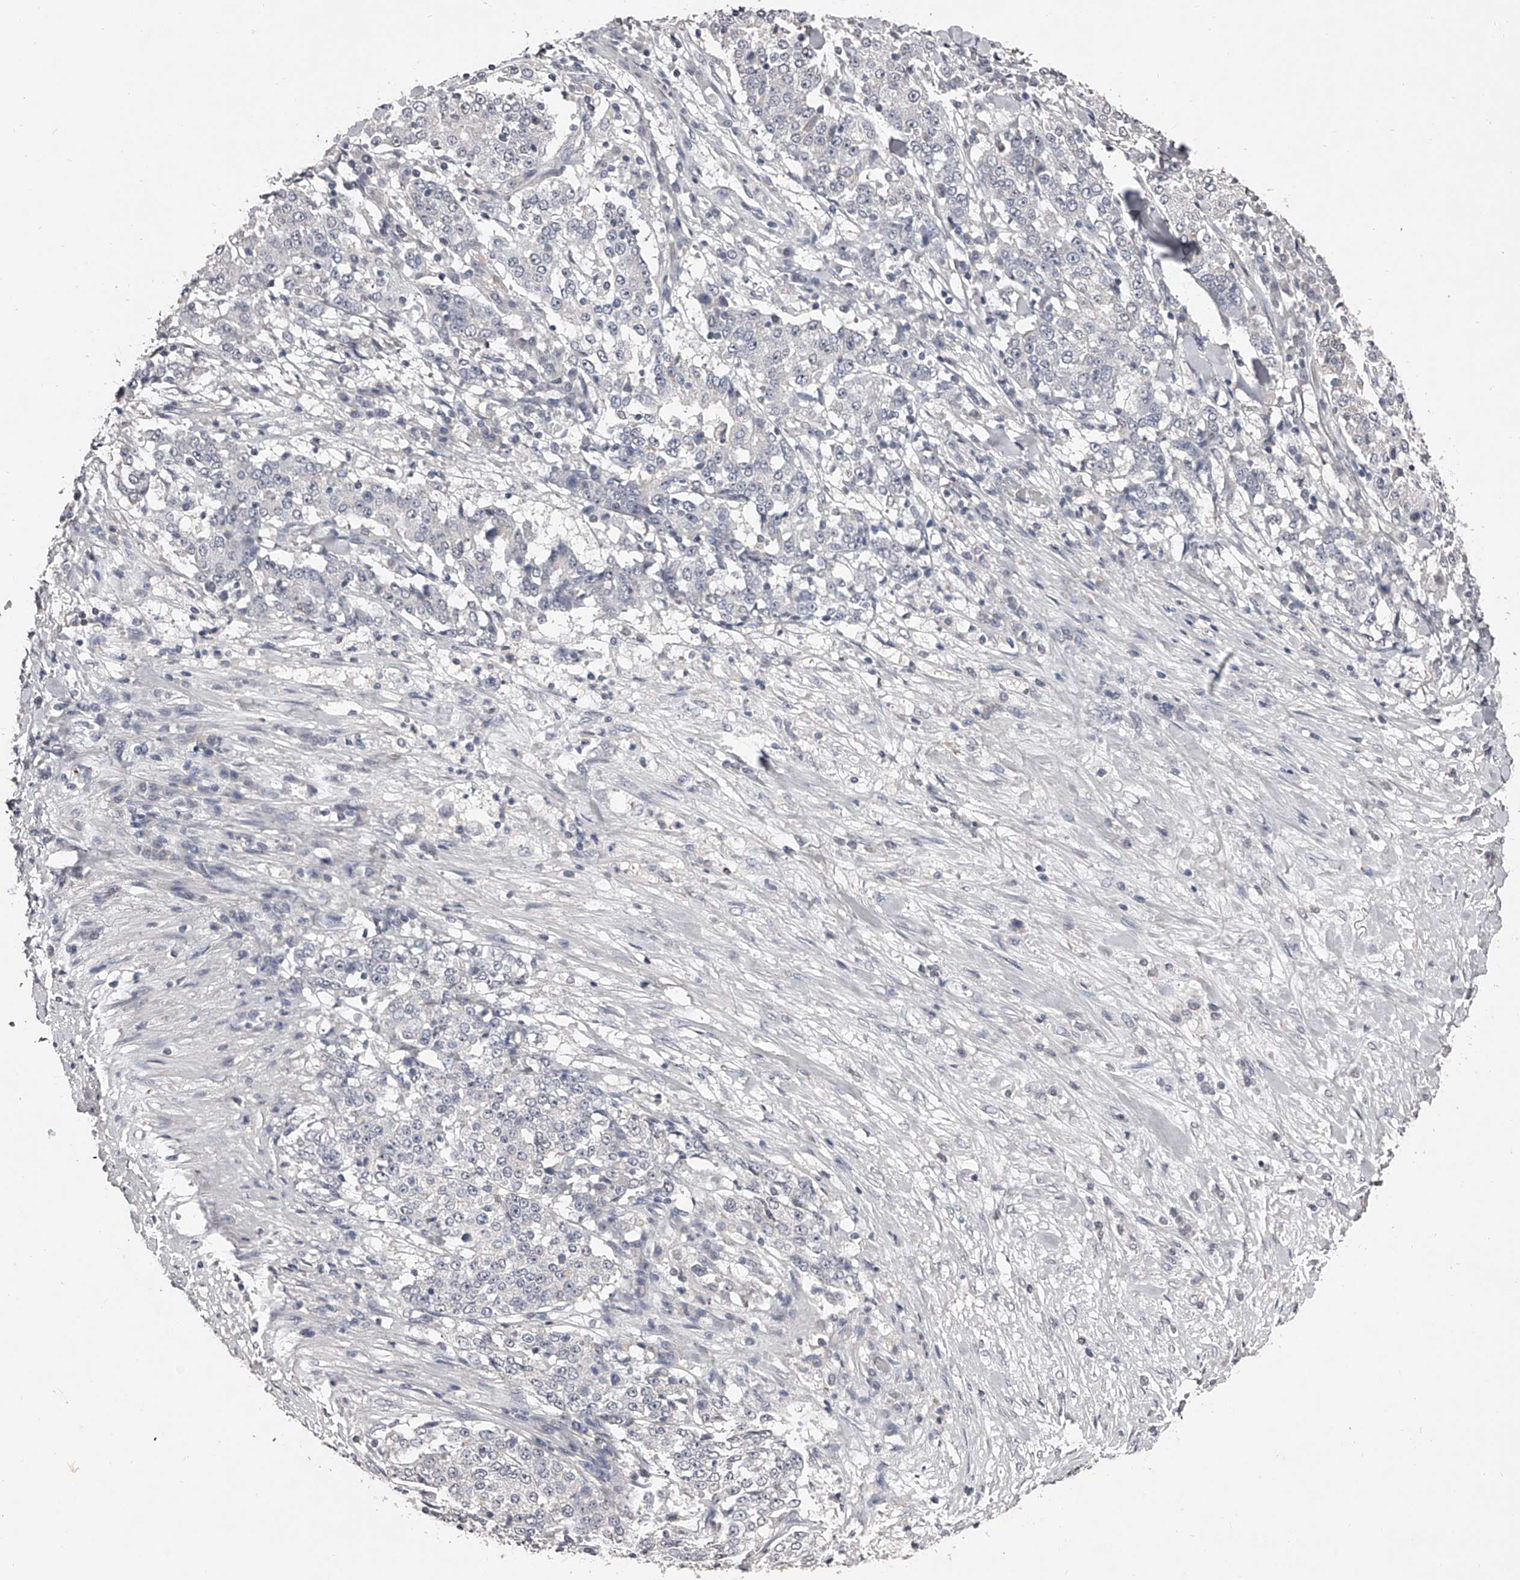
{"staining": {"intensity": "negative", "quantity": "none", "location": "none"}, "tissue": "stomach cancer", "cell_type": "Tumor cells", "image_type": "cancer", "snomed": [{"axis": "morphology", "description": "Adenocarcinoma, NOS"}, {"axis": "topography", "description": "Stomach"}], "caption": "High power microscopy micrograph of an immunohistochemistry histopathology image of adenocarcinoma (stomach), revealing no significant staining in tumor cells.", "gene": "NT5DC1", "patient": {"sex": "male", "age": 59}}